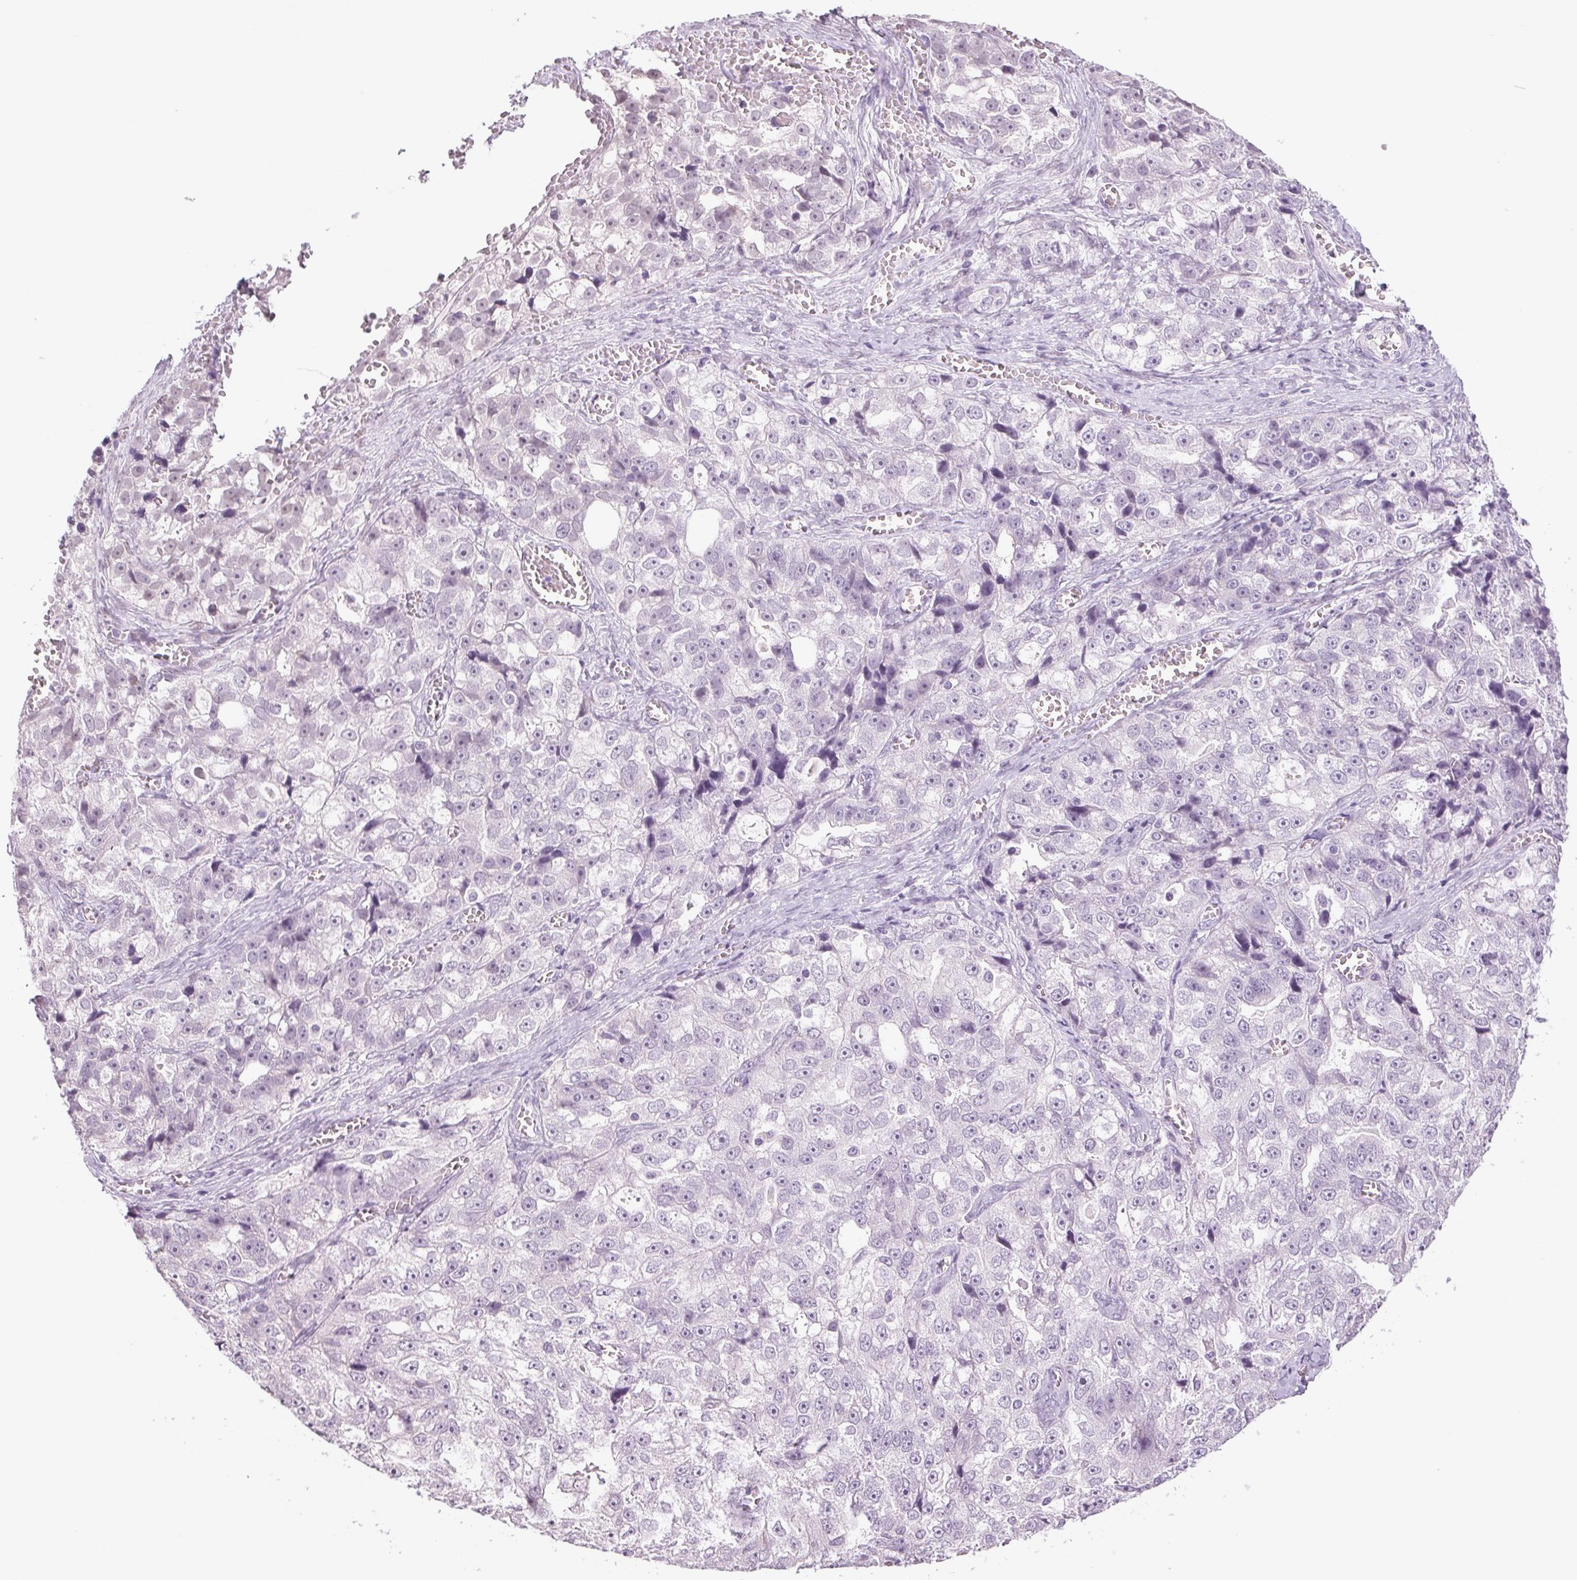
{"staining": {"intensity": "negative", "quantity": "none", "location": "none"}, "tissue": "ovarian cancer", "cell_type": "Tumor cells", "image_type": "cancer", "snomed": [{"axis": "morphology", "description": "Cystadenocarcinoma, serous, NOS"}, {"axis": "topography", "description": "Ovary"}], "caption": "Ovarian cancer (serous cystadenocarcinoma) was stained to show a protein in brown. There is no significant positivity in tumor cells. (Immunohistochemistry, brightfield microscopy, high magnification).", "gene": "DNAJC6", "patient": {"sex": "female", "age": 51}}